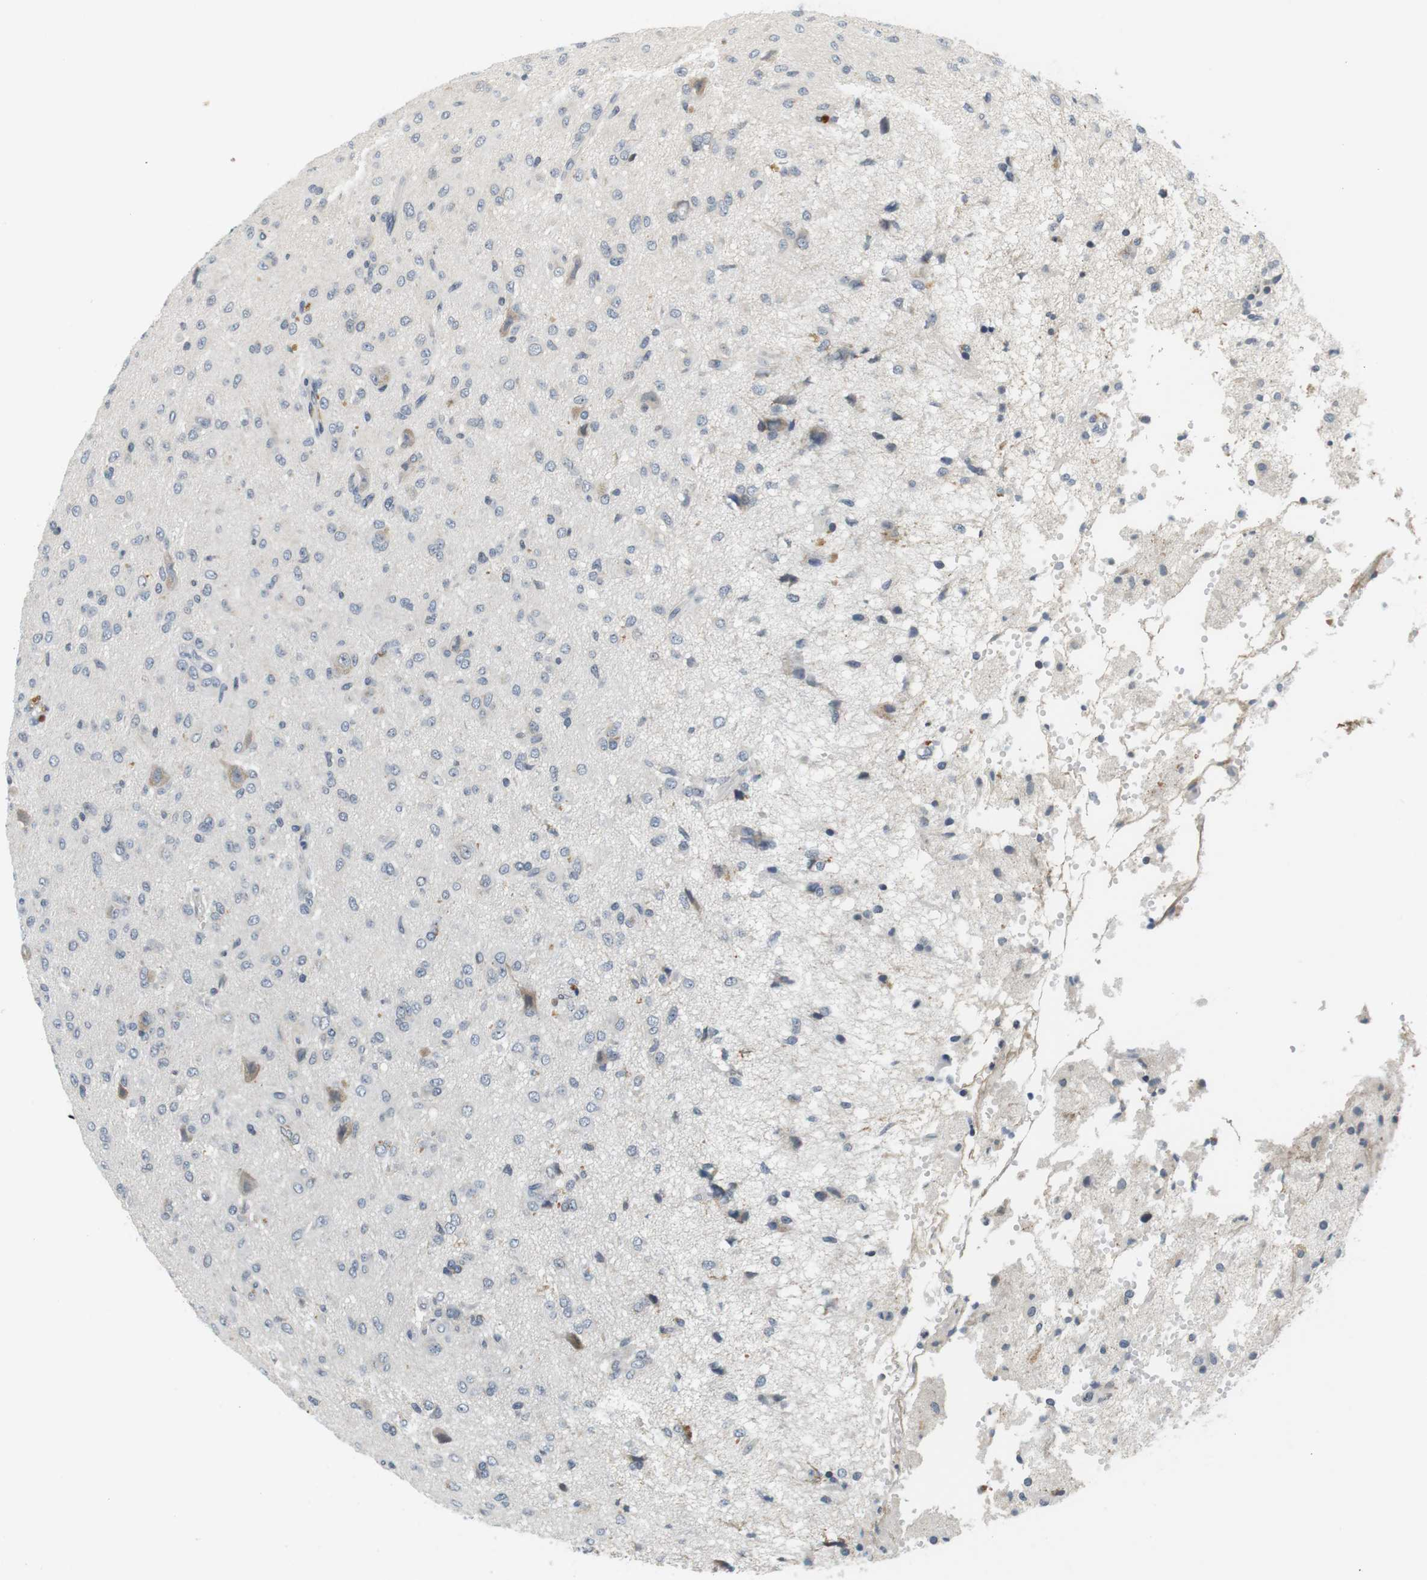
{"staining": {"intensity": "negative", "quantity": "none", "location": "none"}, "tissue": "glioma", "cell_type": "Tumor cells", "image_type": "cancer", "snomed": [{"axis": "morphology", "description": "Glioma, malignant, High grade"}, {"axis": "topography", "description": "Brain"}], "caption": "An IHC micrograph of glioma is shown. There is no staining in tumor cells of glioma.", "gene": "WNT7A", "patient": {"sex": "female", "age": 59}}